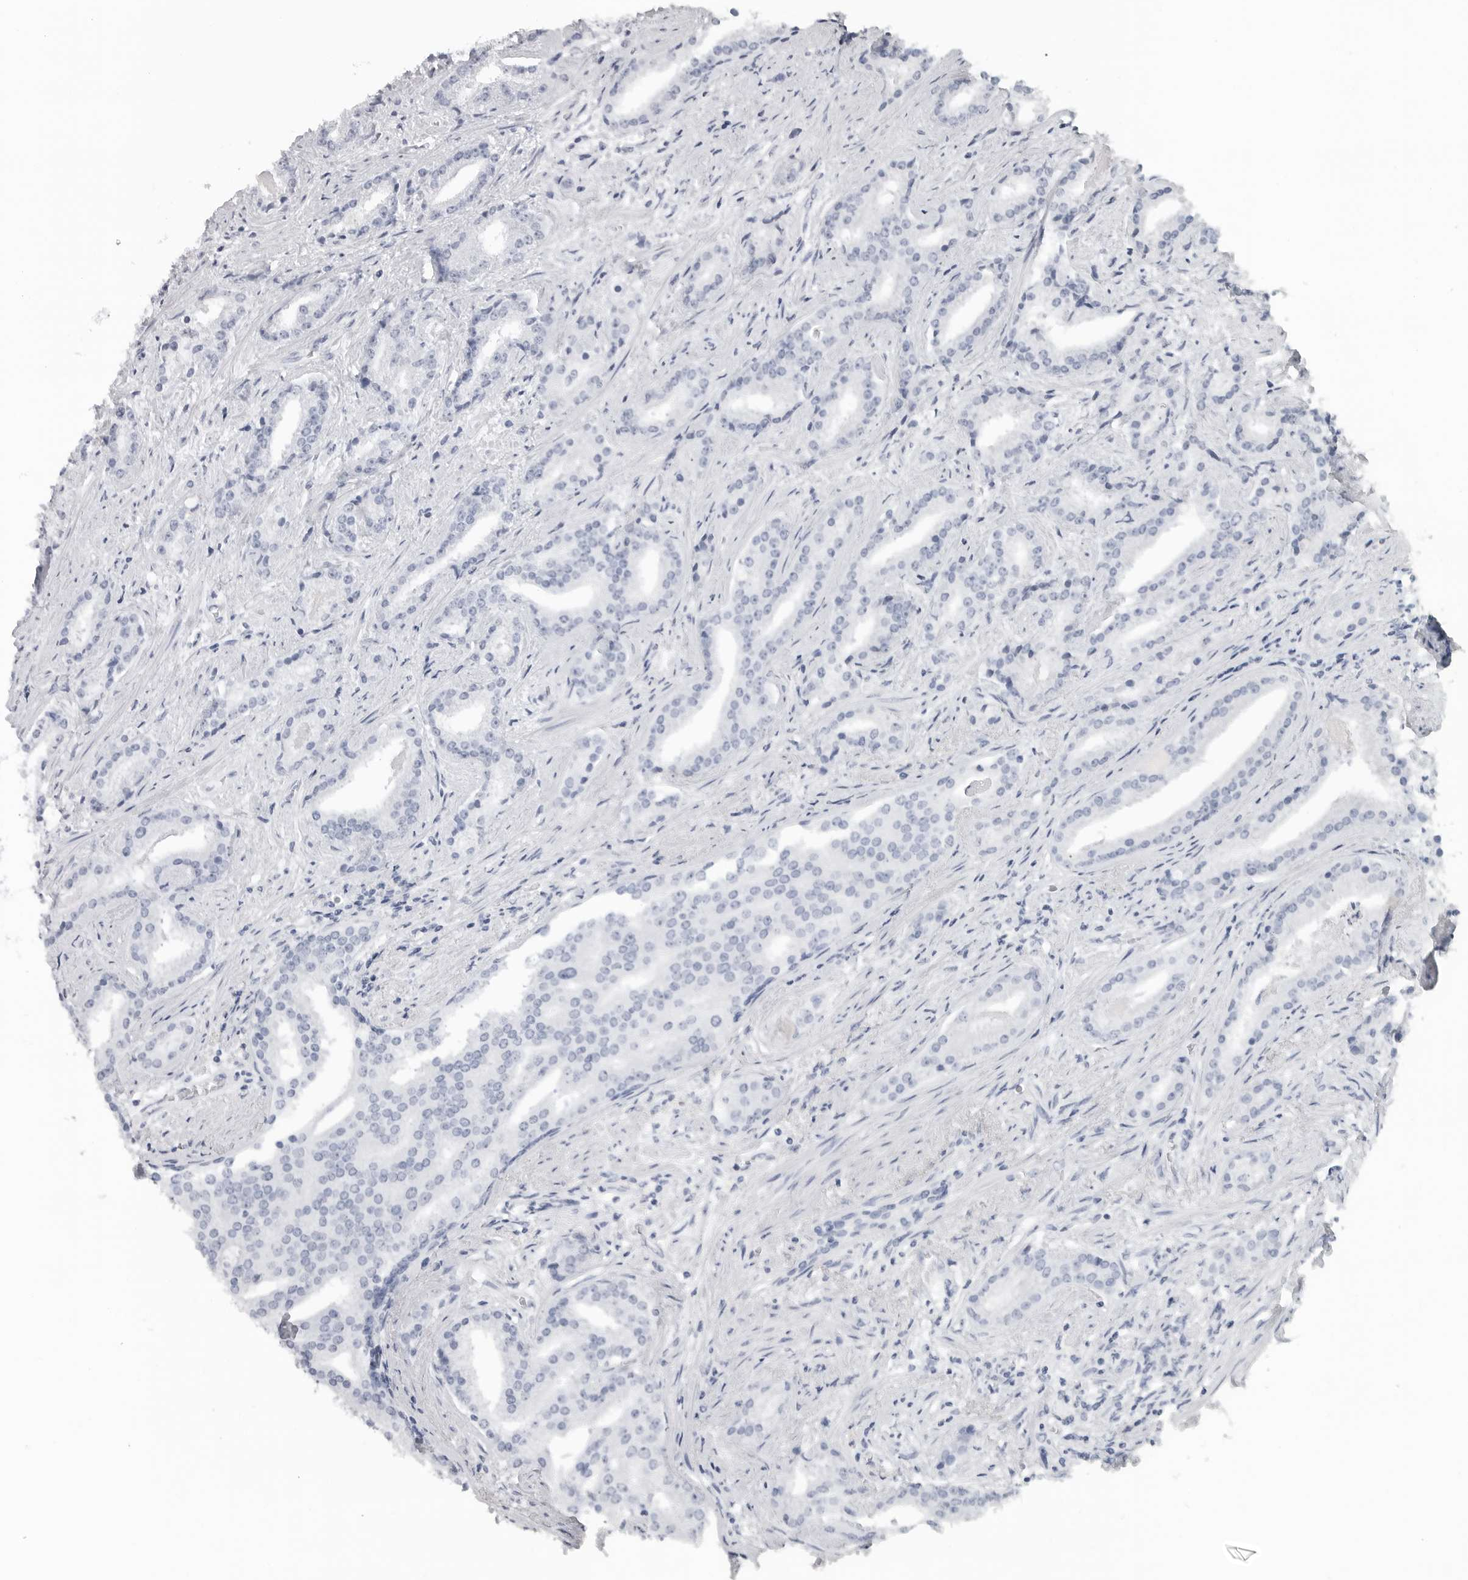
{"staining": {"intensity": "negative", "quantity": "none", "location": "none"}, "tissue": "prostate cancer", "cell_type": "Tumor cells", "image_type": "cancer", "snomed": [{"axis": "morphology", "description": "Adenocarcinoma, Low grade"}, {"axis": "topography", "description": "Prostate"}], "caption": "This is an IHC micrograph of human prostate adenocarcinoma (low-grade). There is no positivity in tumor cells.", "gene": "LY6D", "patient": {"sex": "male", "age": 67}}